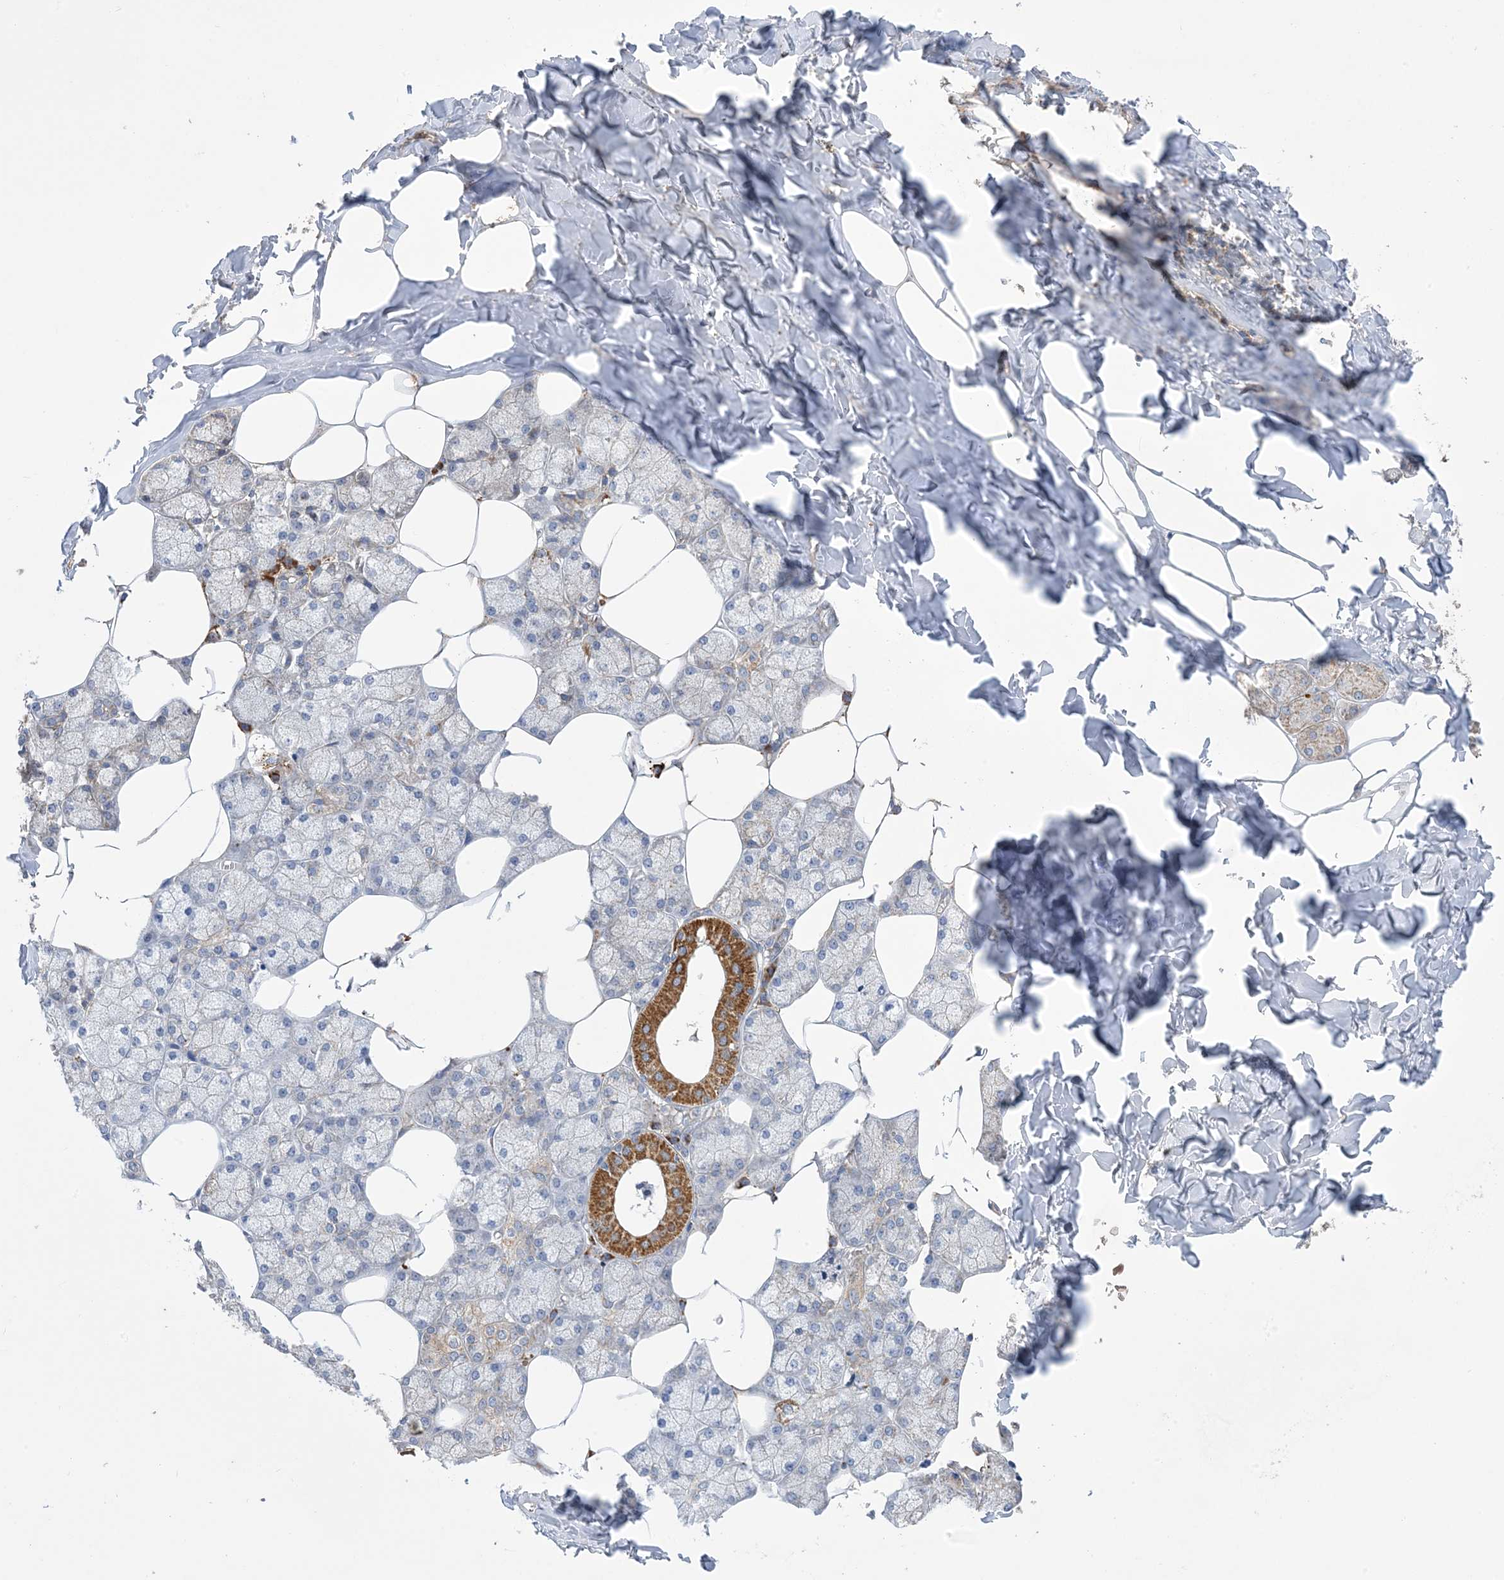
{"staining": {"intensity": "strong", "quantity": "<25%", "location": "cytoplasmic/membranous"}, "tissue": "salivary gland", "cell_type": "Glandular cells", "image_type": "normal", "snomed": [{"axis": "morphology", "description": "Normal tissue, NOS"}, {"axis": "topography", "description": "Salivary gland"}], "caption": "A high-resolution photomicrograph shows IHC staining of normal salivary gland, which demonstrates strong cytoplasmic/membranous positivity in approximately <25% of glandular cells.", "gene": "CLEC16A", "patient": {"sex": "male", "age": 62}}